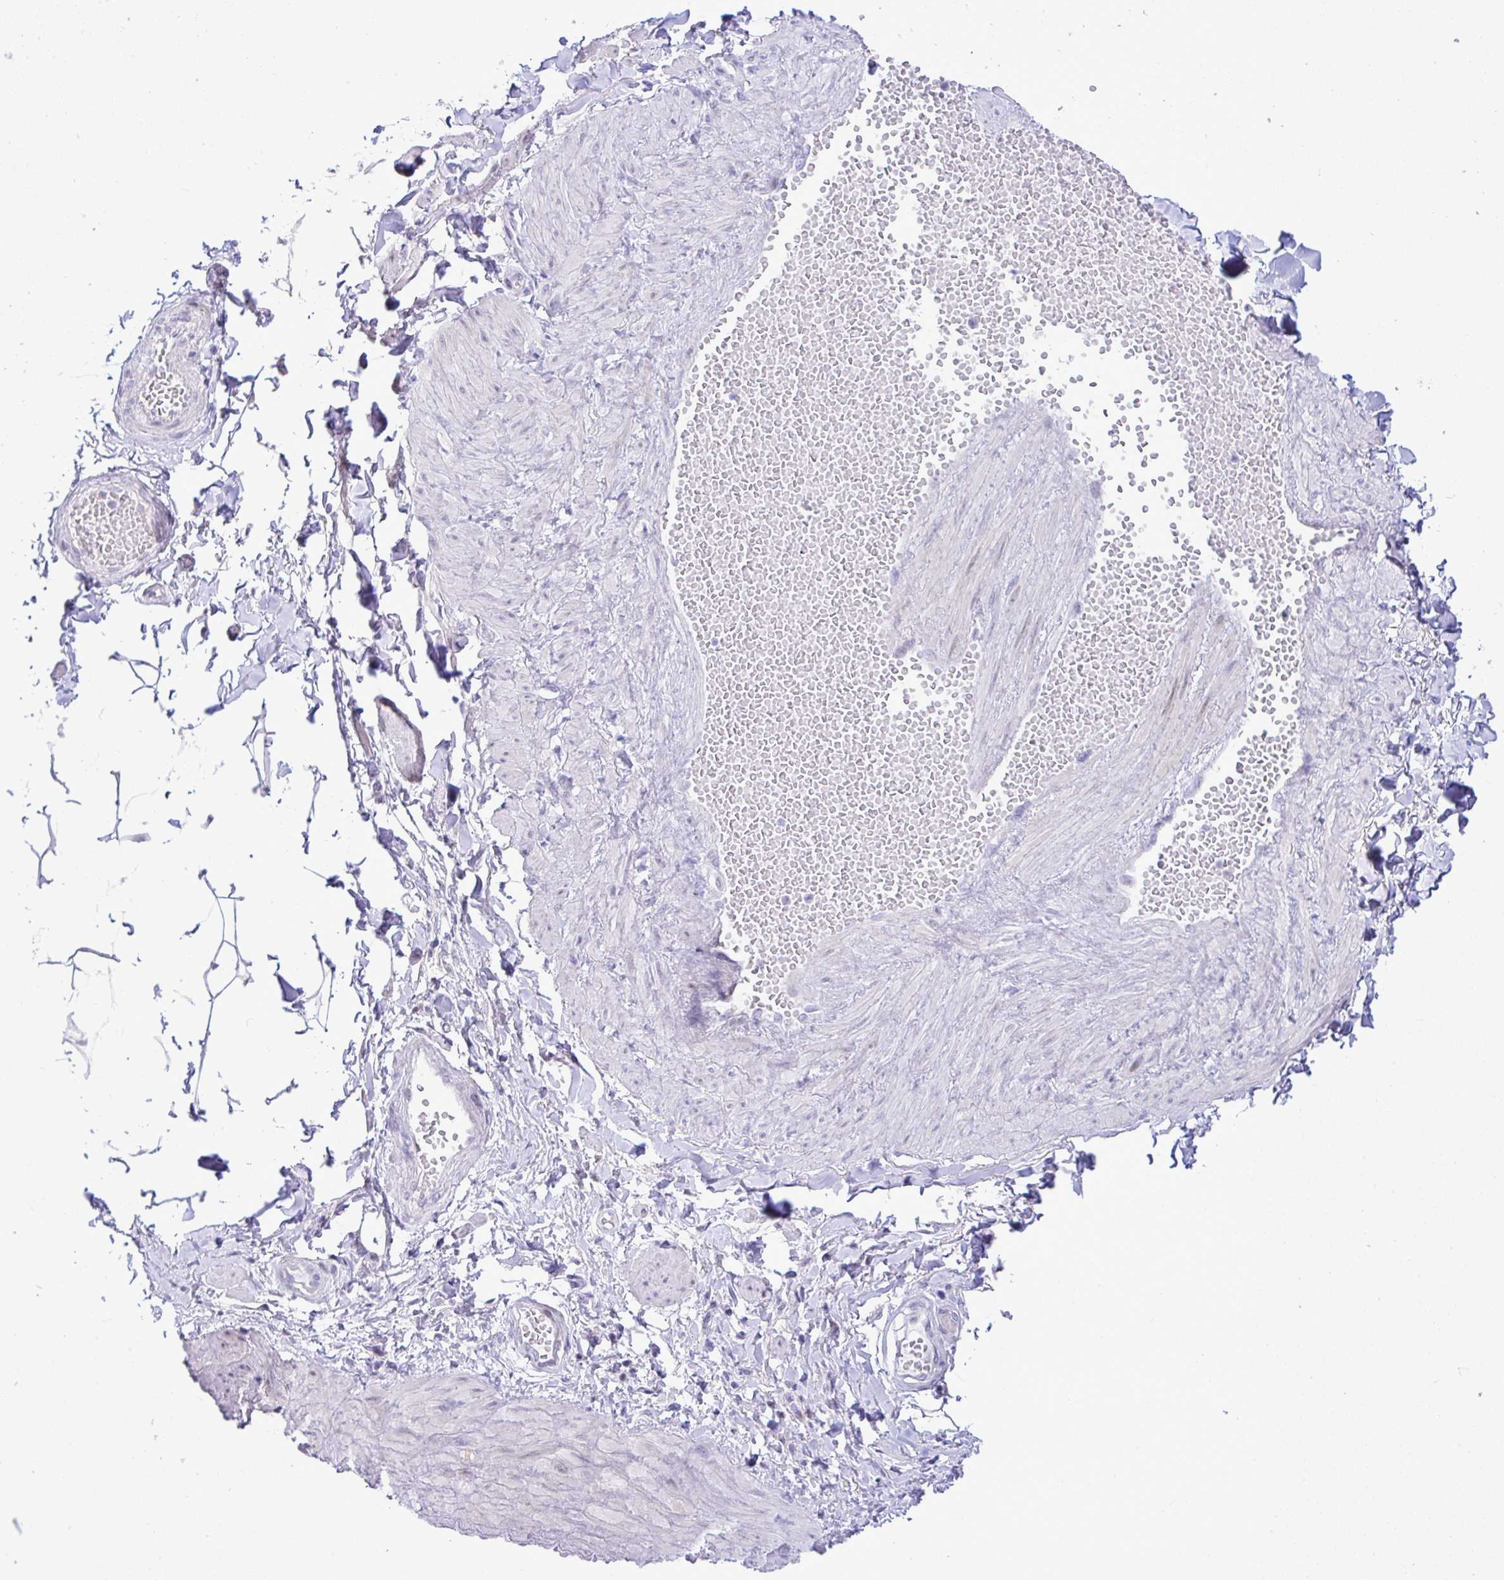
{"staining": {"intensity": "negative", "quantity": "none", "location": "none"}, "tissue": "adipose tissue", "cell_type": "Adipocytes", "image_type": "normal", "snomed": [{"axis": "morphology", "description": "Normal tissue, NOS"}, {"axis": "topography", "description": "Epididymis"}, {"axis": "topography", "description": "Peripheral nerve tissue"}], "caption": "Histopathology image shows no significant protein positivity in adipocytes of normal adipose tissue. (DAB immunohistochemistry (IHC) visualized using brightfield microscopy, high magnification).", "gene": "ZNF485", "patient": {"sex": "male", "age": 32}}